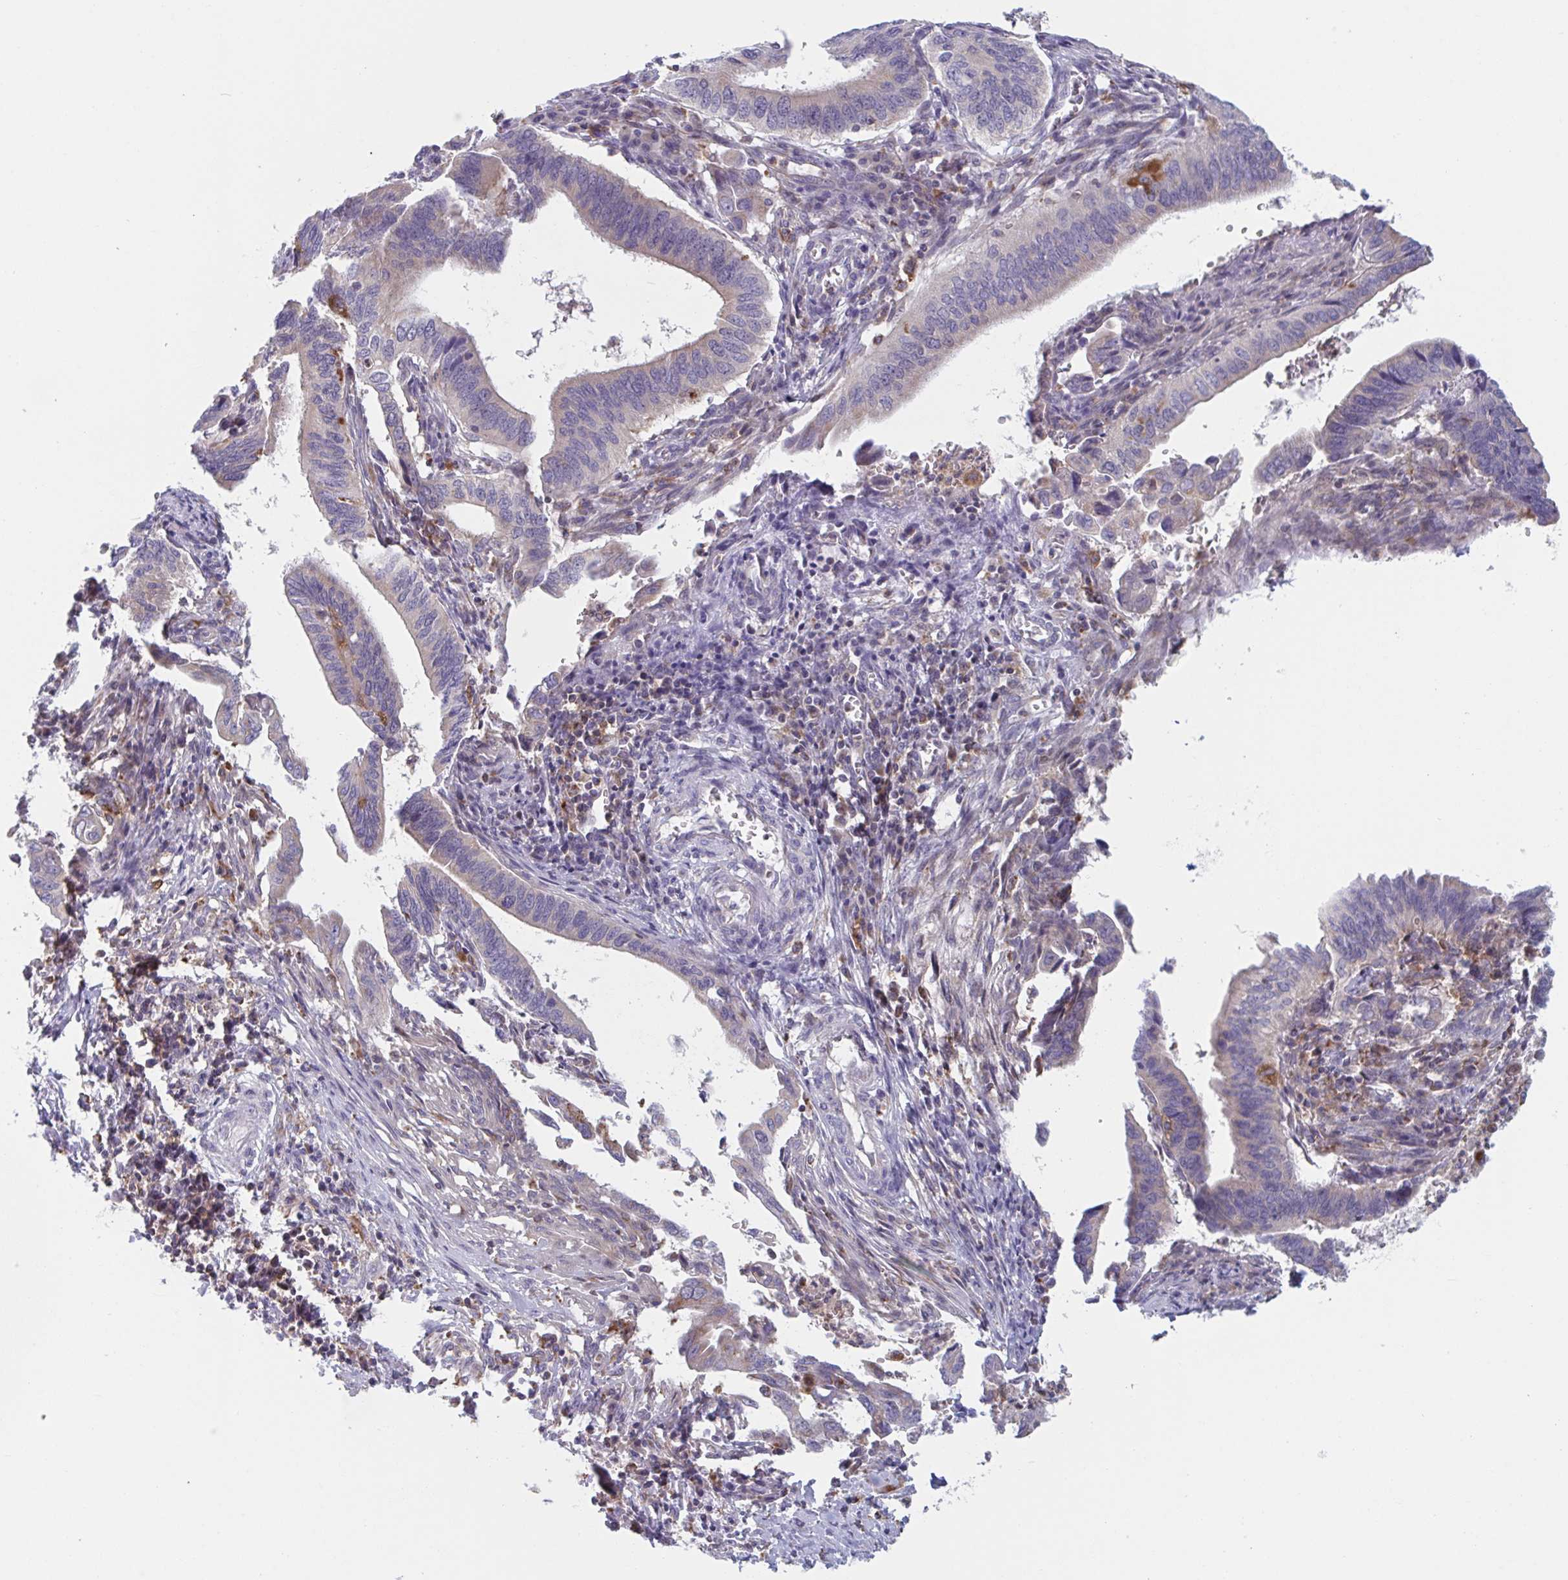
{"staining": {"intensity": "weak", "quantity": "<25%", "location": "cytoplasmic/membranous"}, "tissue": "cervical cancer", "cell_type": "Tumor cells", "image_type": "cancer", "snomed": [{"axis": "morphology", "description": "Adenocarcinoma, NOS"}, {"axis": "topography", "description": "Cervix"}], "caption": "Cervical cancer stained for a protein using immunohistochemistry (IHC) shows no positivity tumor cells.", "gene": "NIPSNAP1", "patient": {"sex": "female", "age": 42}}